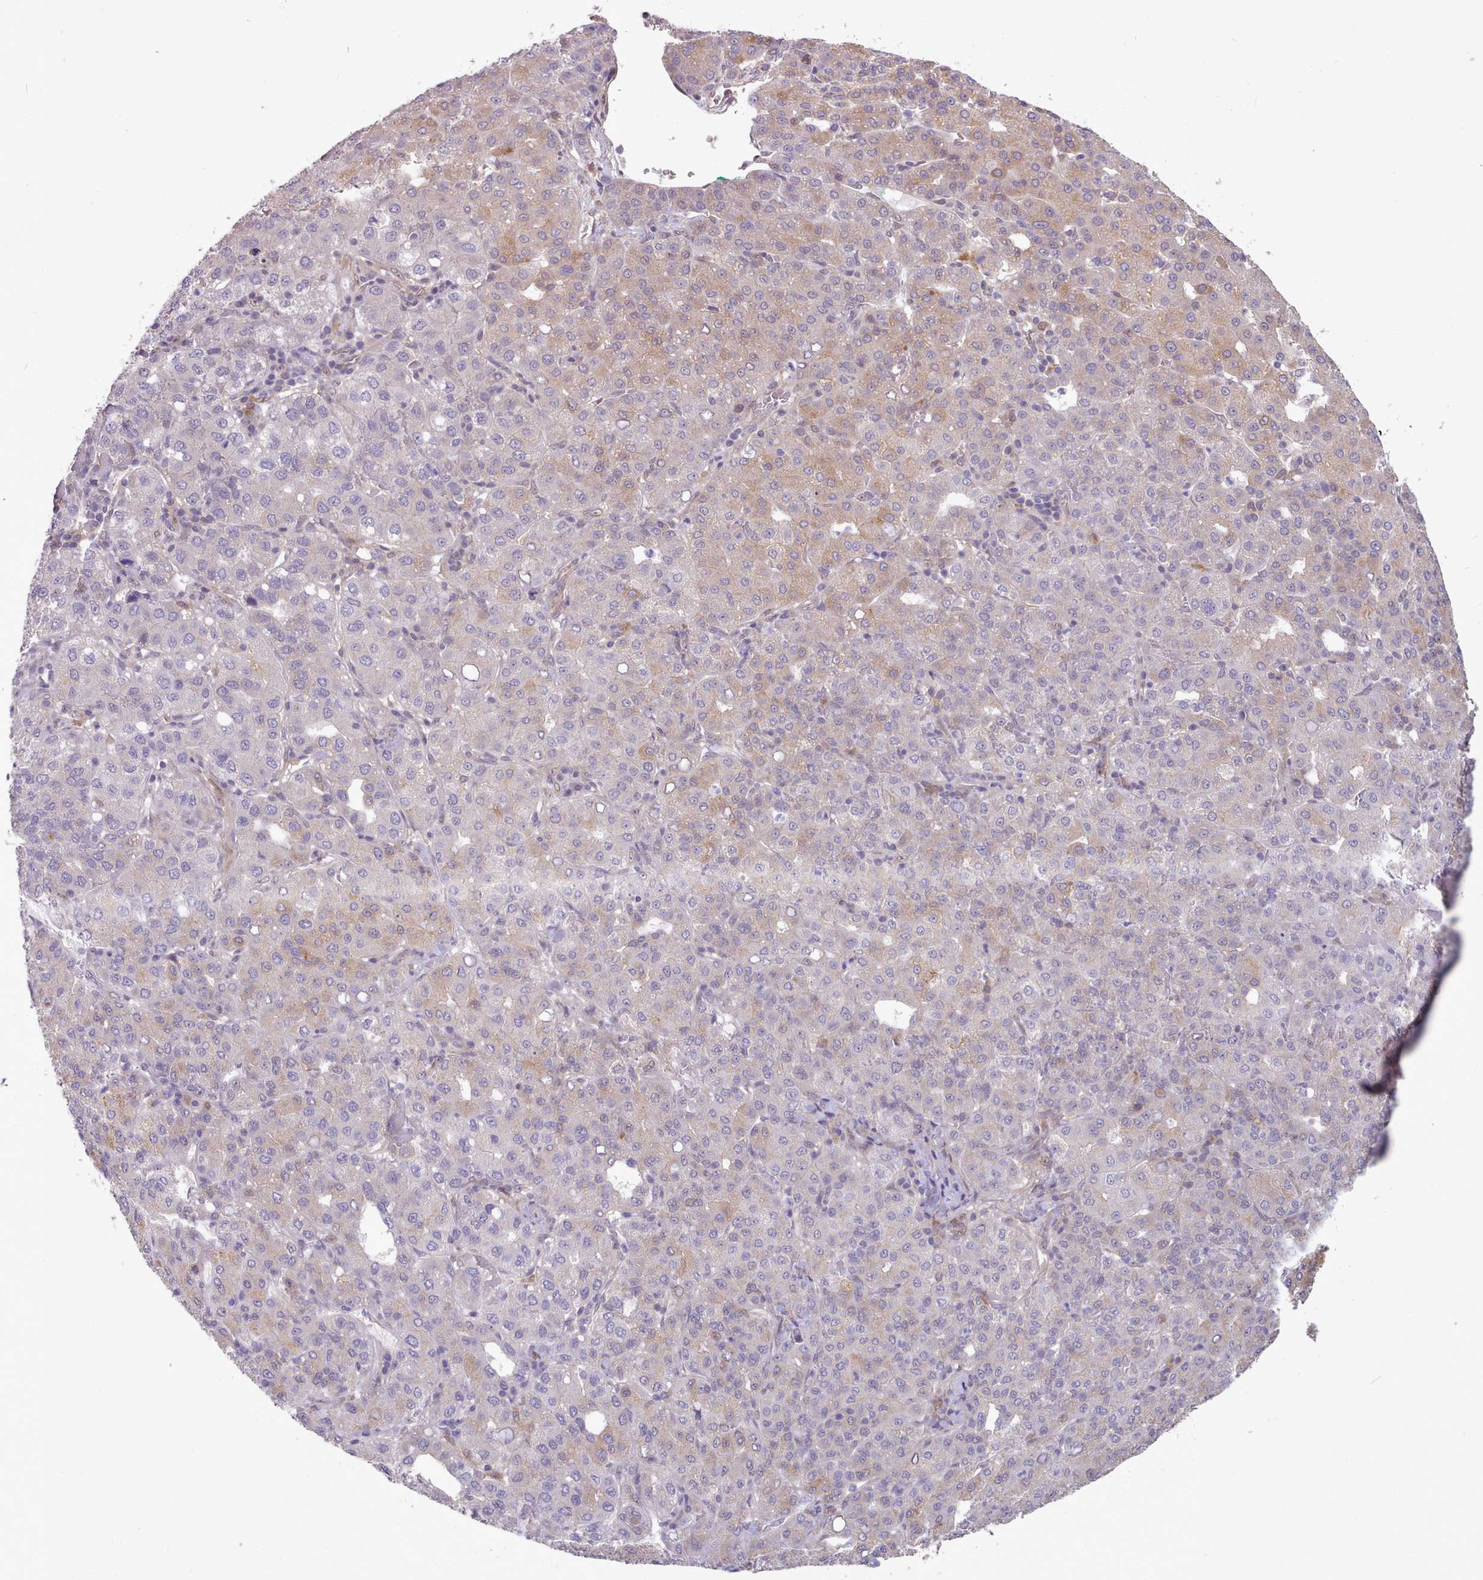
{"staining": {"intensity": "weak", "quantity": "25%-75%", "location": "cytoplasmic/membranous"}, "tissue": "liver cancer", "cell_type": "Tumor cells", "image_type": "cancer", "snomed": [{"axis": "morphology", "description": "Carcinoma, Hepatocellular, NOS"}, {"axis": "topography", "description": "Liver"}], "caption": "Immunohistochemical staining of liver cancer reveals weak cytoplasmic/membranous protein positivity in approximately 25%-75% of tumor cells.", "gene": "CES3", "patient": {"sex": "male", "age": 65}}